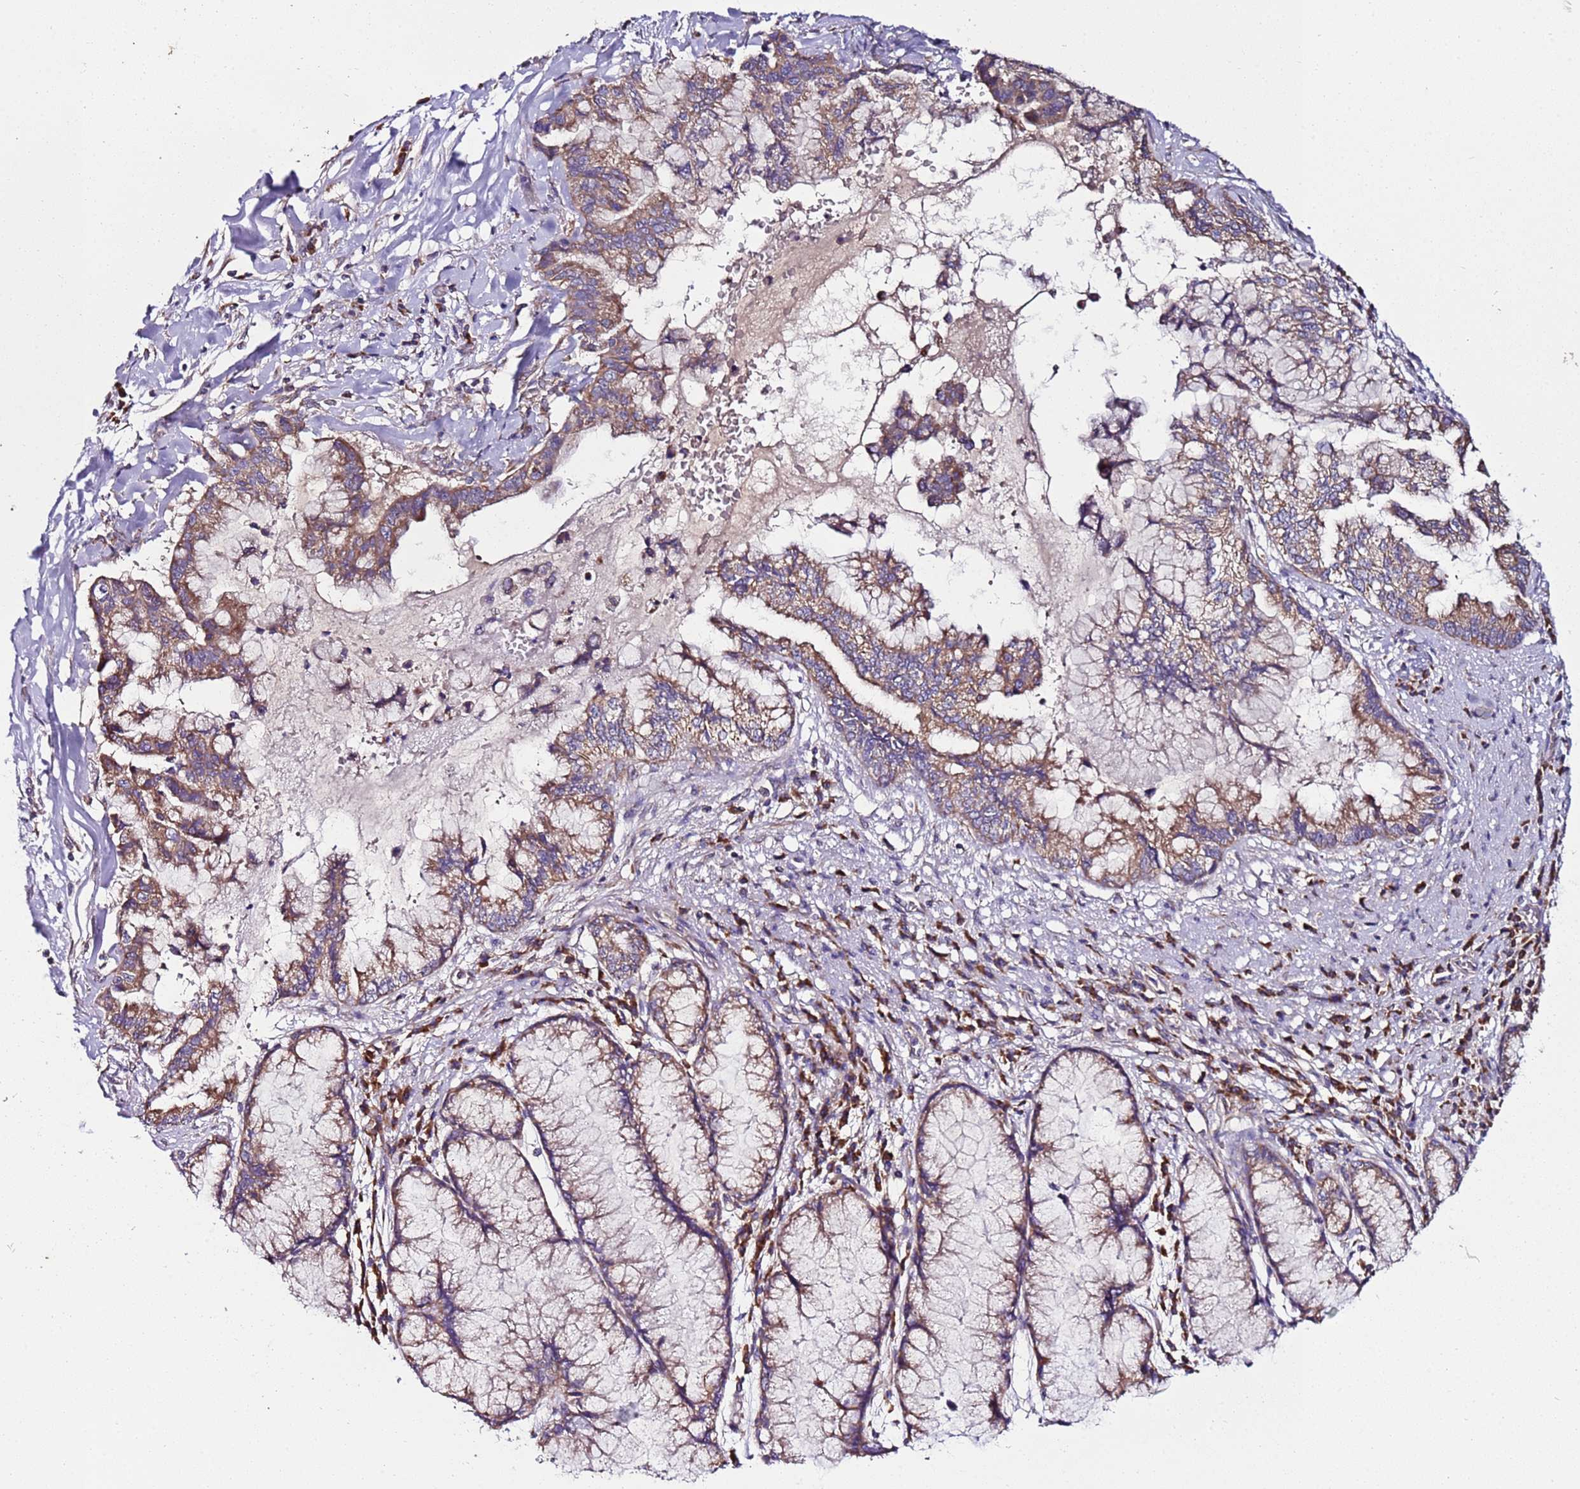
{"staining": {"intensity": "moderate", "quantity": "25%-75%", "location": "cytoplasmic/membranous"}, "tissue": "pancreatic cancer", "cell_type": "Tumor cells", "image_type": "cancer", "snomed": [{"axis": "morphology", "description": "Adenocarcinoma, NOS"}, {"axis": "topography", "description": "Pancreas"}], "caption": "Pancreatic cancer (adenocarcinoma) stained with DAB (3,3'-diaminobenzidine) immunohistochemistry displays medium levels of moderate cytoplasmic/membranous positivity in about 25%-75% of tumor cells. The staining was performed using DAB, with brown indicating positive protein expression. Nuclei are stained blue with hematoxylin.", "gene": "C19orf12", "patient": {"sex": "male", "age": 73}}